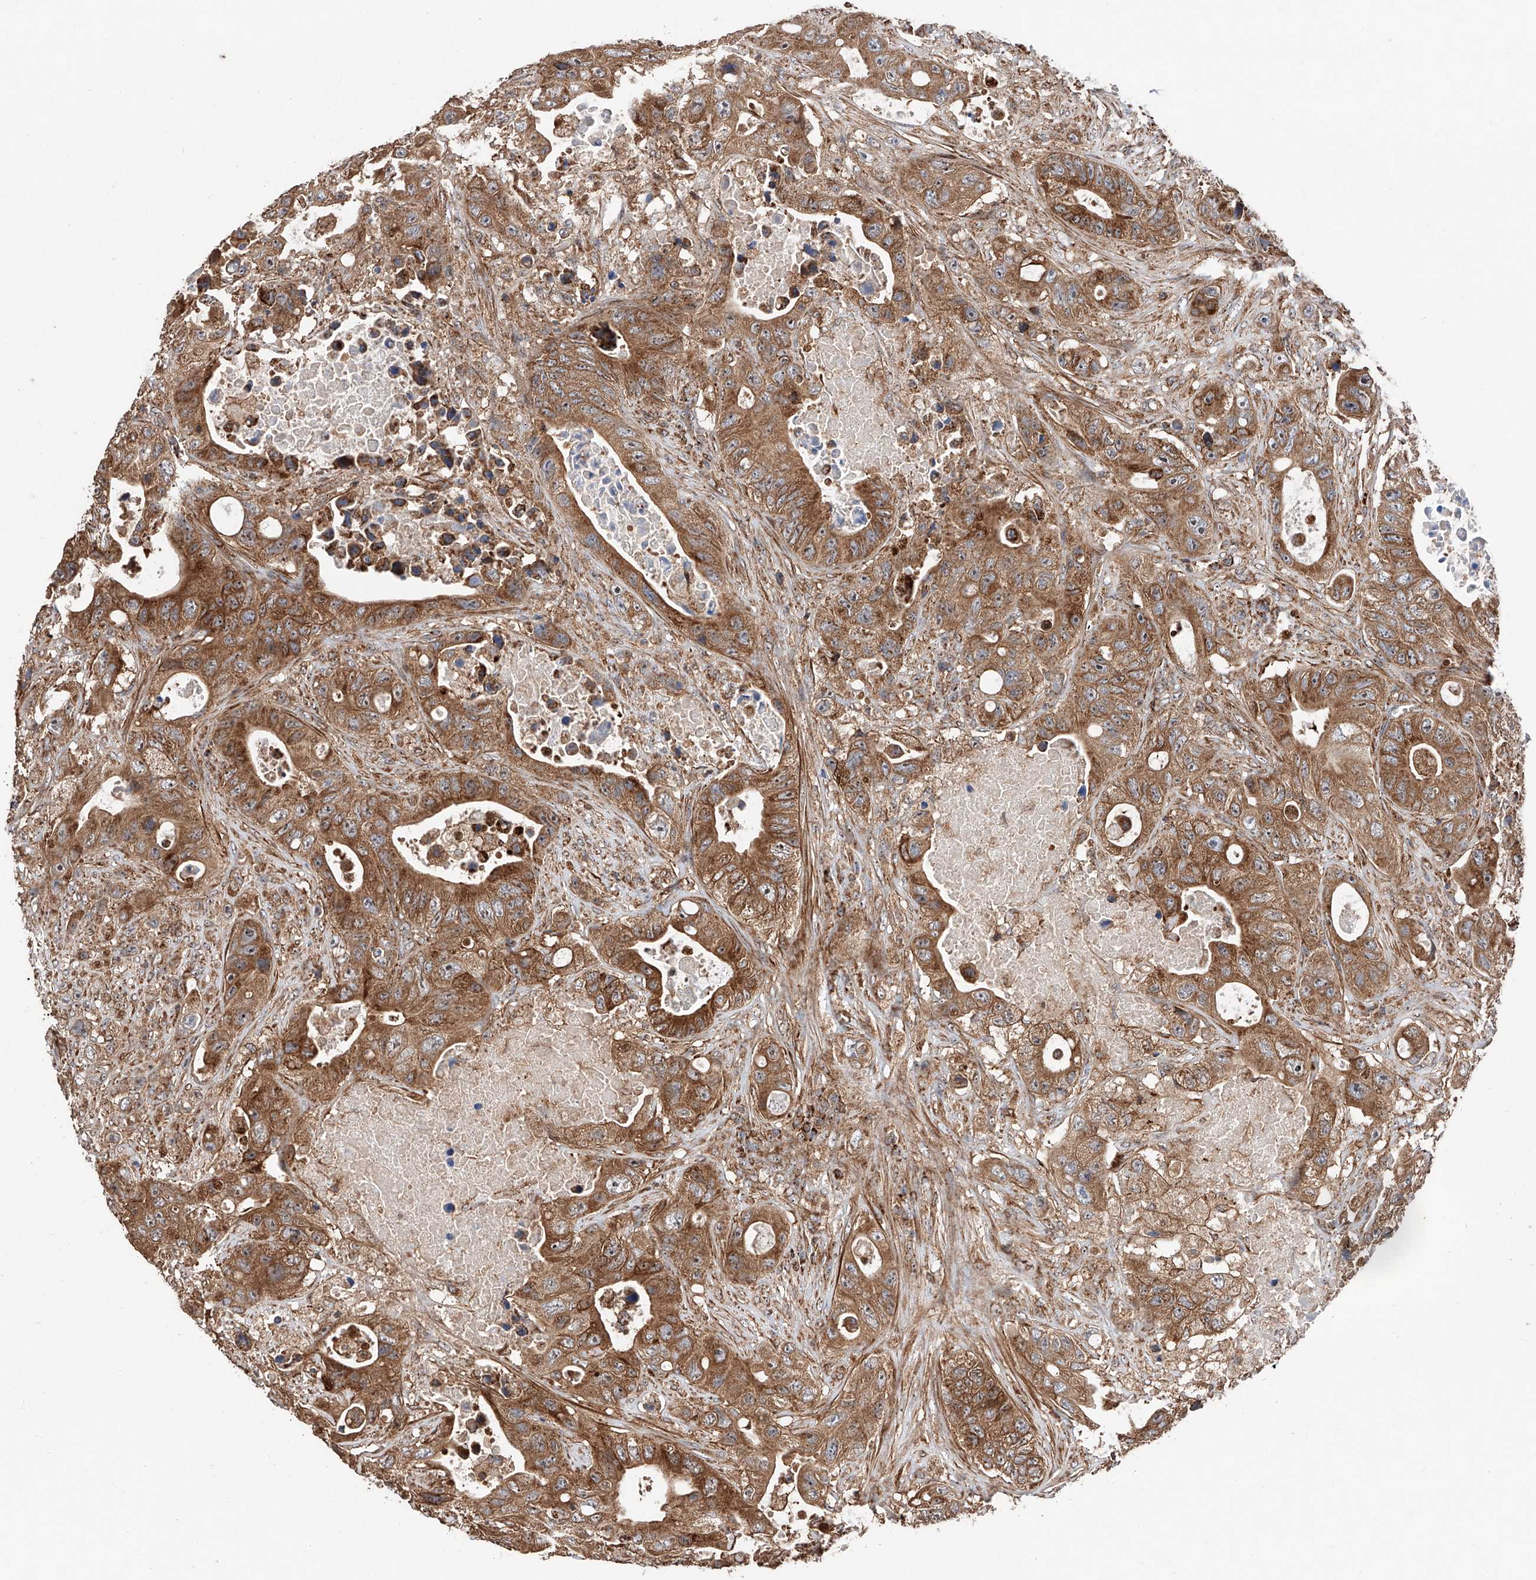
{"staining": {"intensity": "moderate", "quantity": ">75%", "location": "cytoplasmic/membranous"}, "tissue": "colorectal cancer", "cell_type": "Tumor cells", "image_type": "cancer", "snomed": [{"axis": "morphology", "description": "Adenocarcinoma, NOS"}, {"axis": "topography", "description": "Colon"}], "caption": "Colorectal adenocarcinoma tissue exhibits moderate cytoplasmic/membranous expression in about >75% of tumor cells The protein is shown in brown color, while the nuclei are stained blue.", "gene": "PISD", "patient": {"sex": "female", "age": 46}}